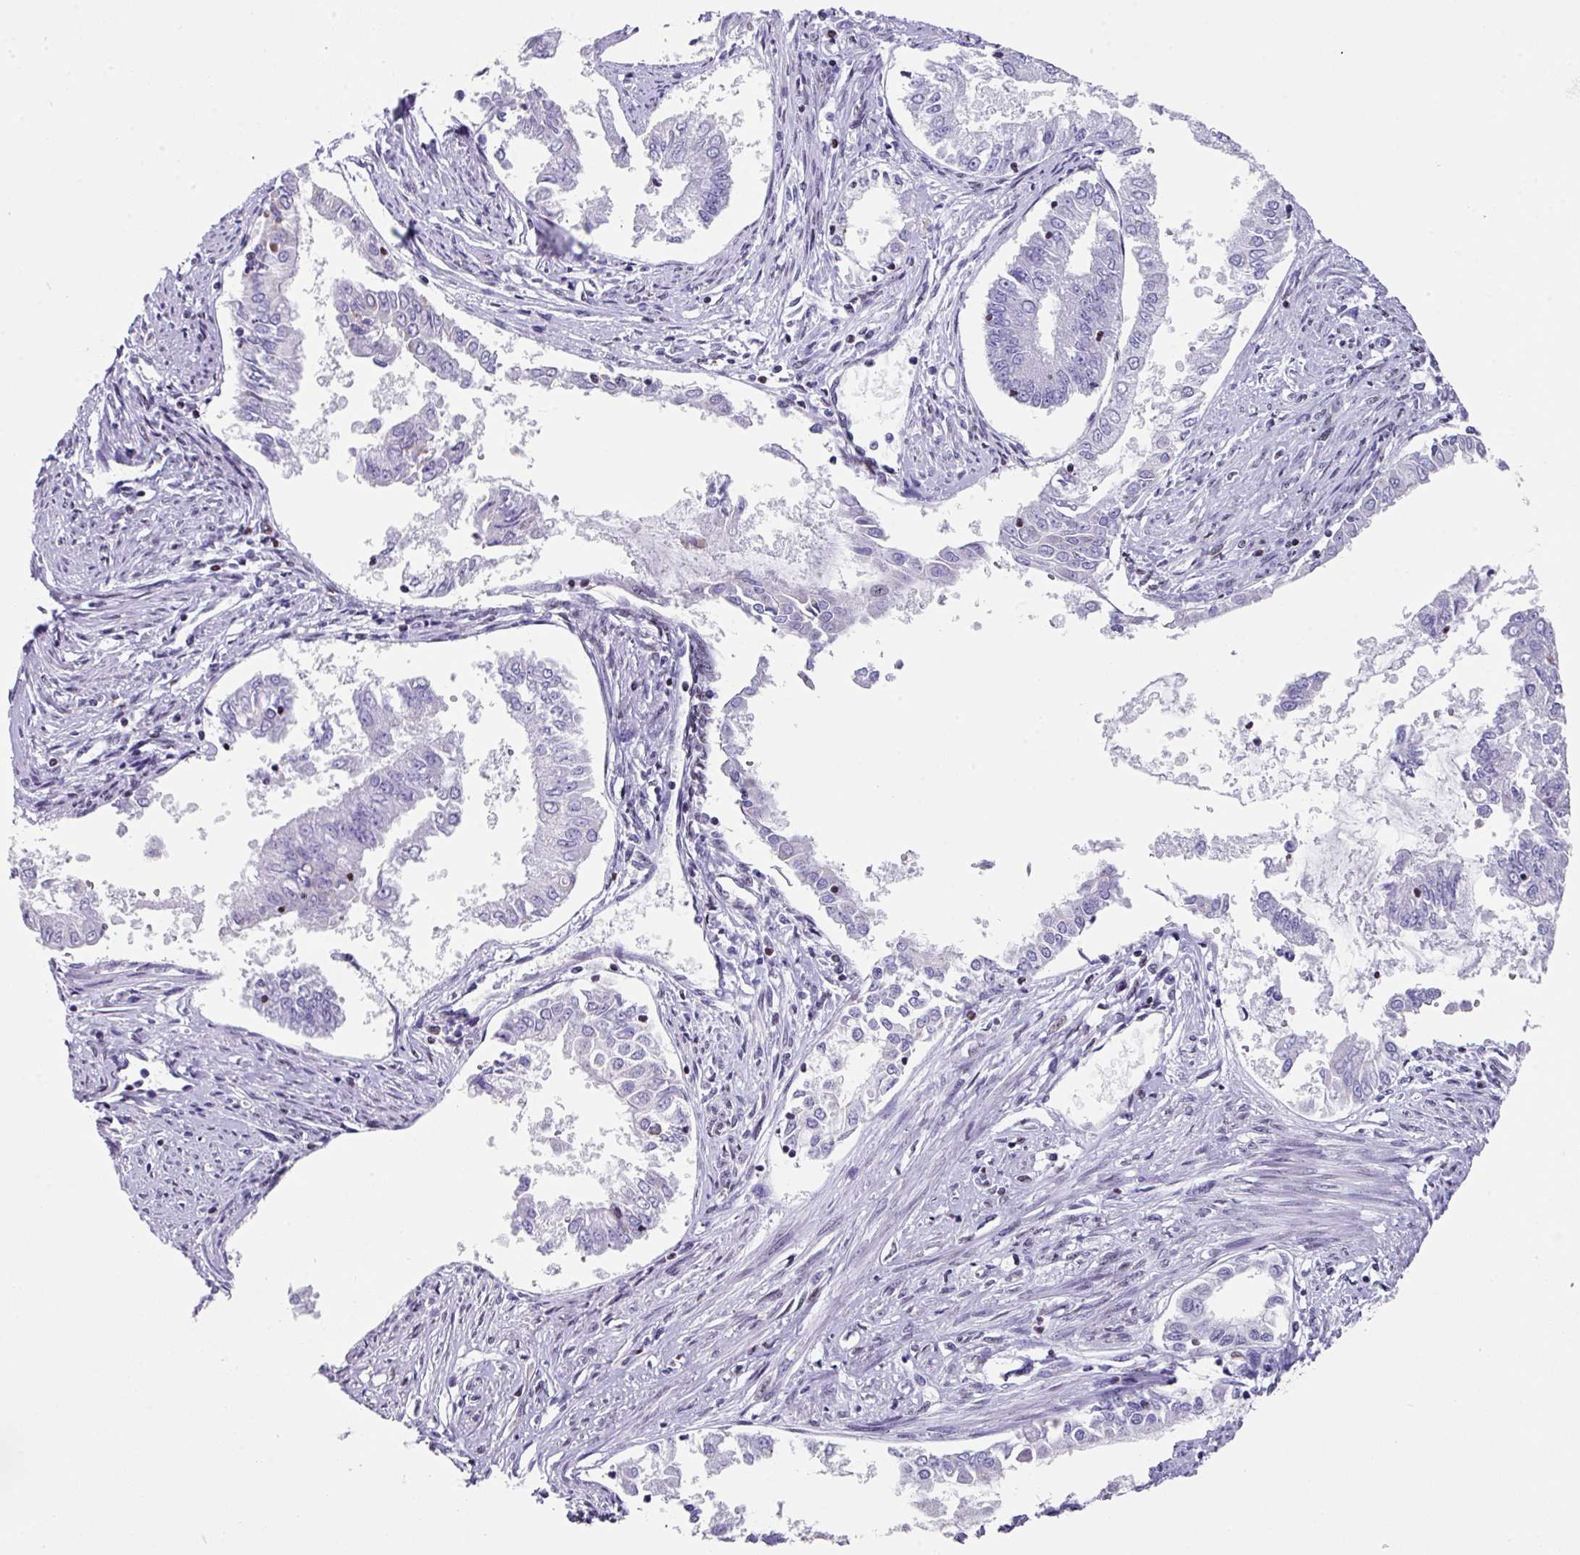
{"staining": {"intensity": "negative", "quantity": "none", "location": "none"}, "tissue": "endometrial cancer", "cell_type": "Tumor cells", "image_type": "cancer", "snomed": [{"axis": "morphology", "description": "Adenocarcinoma, NOS"}, {"axis": "topography", "description": "Endometrium"}], "caption": "A micrograph of human endometrial adenocarcinoma is negative for staining in tumor cells.", "gene": "TCF3", "patient": {"sex": "female", "age": 76}}